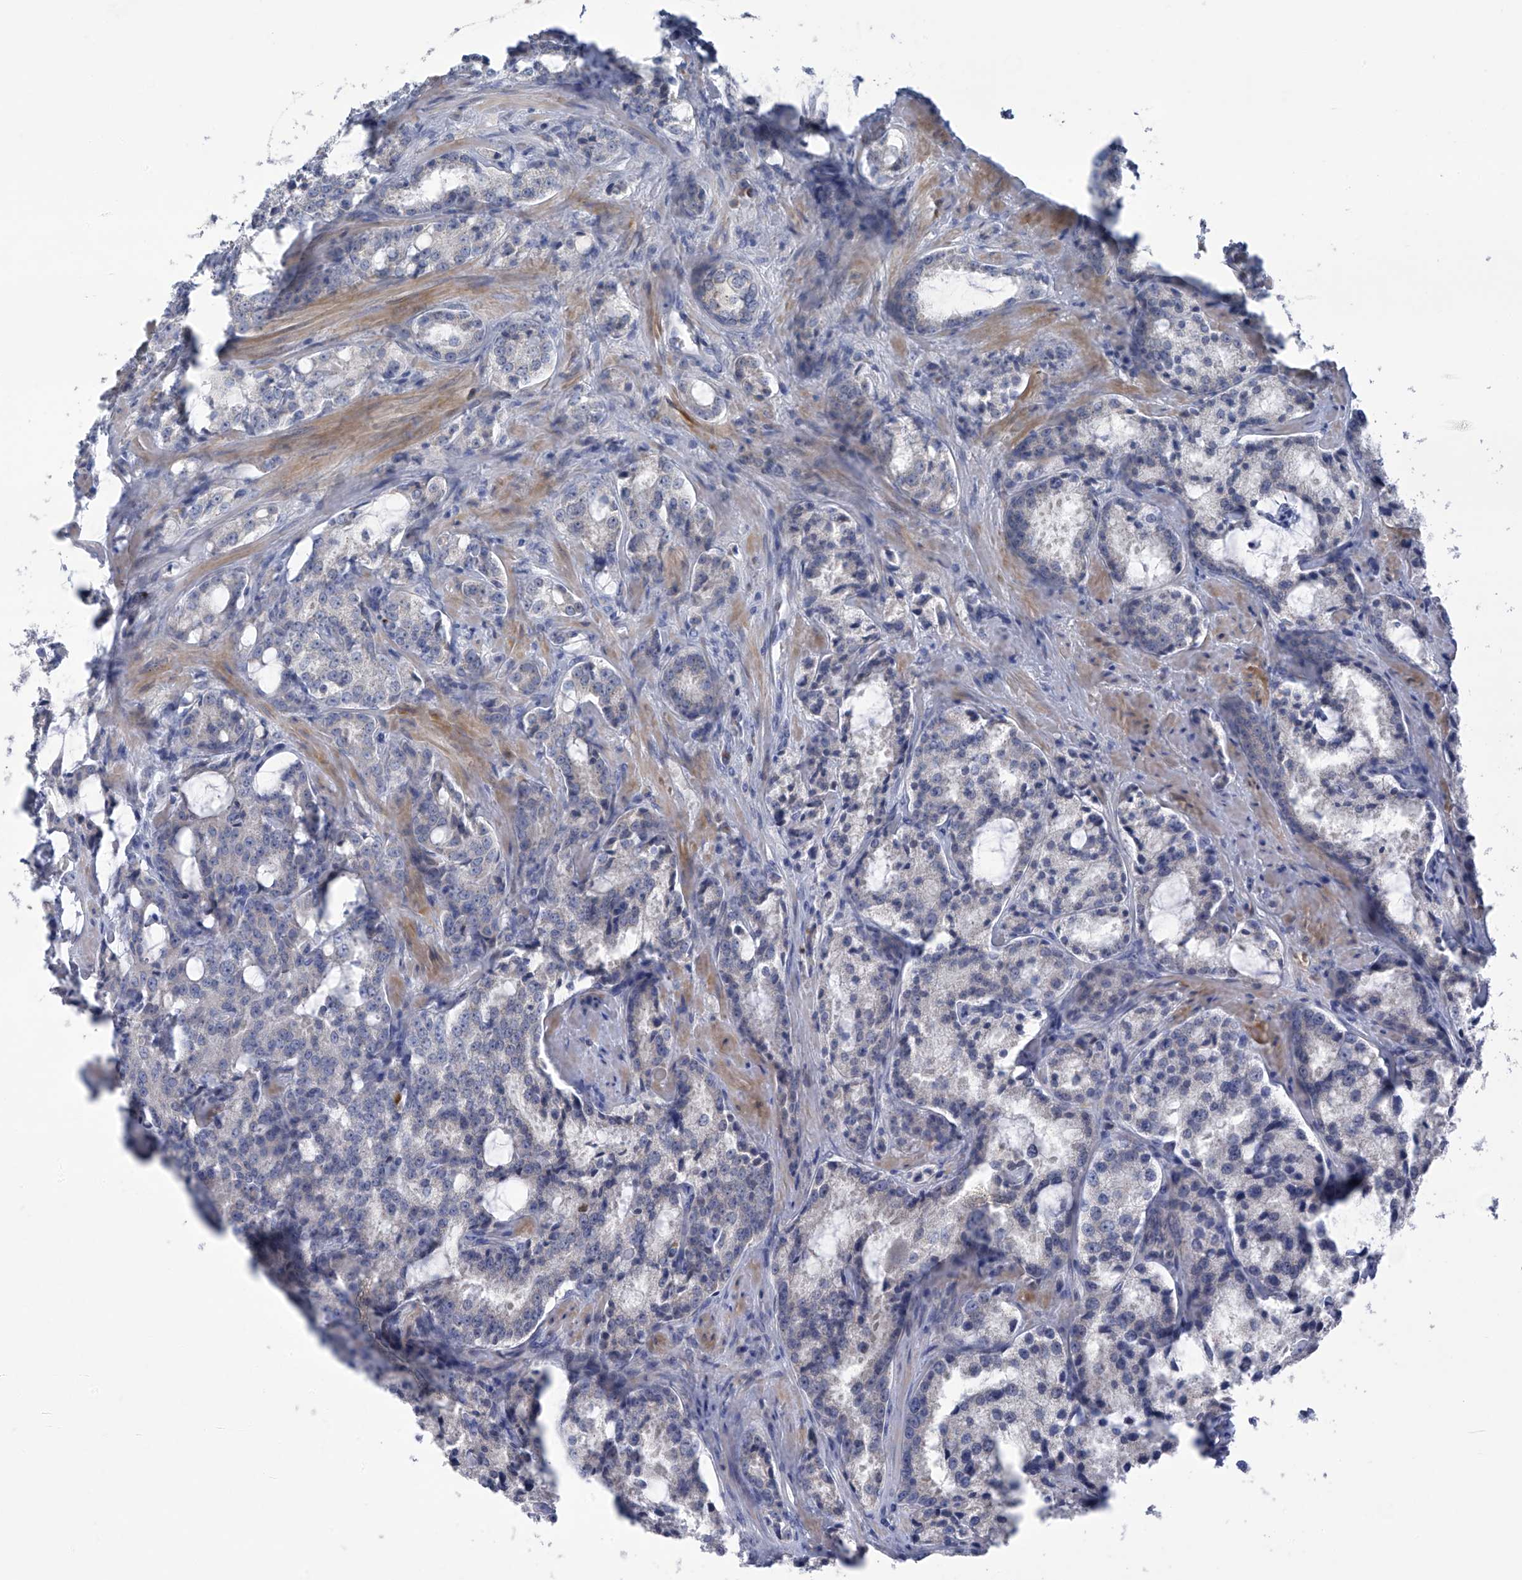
{"staining": {"intensity": "negative", "quantity": "none", "location": "none"}, "tissue": "prostate cancer", "cell_type": "Tumor cells", "image_type": "cancer", "snomed": [{"axis": "morphology", "description": "Adenocarcinoma, High grade"}, {"axis": "topography", "description": "Prostate"}], "caption": "Histopathology image shows no protein staining in tumor cells of adenocarcinoma (high-grade) (prostate) tissue.", "gene": "SLCO4A1", "patient": {"sex": "male", "age": 66}}